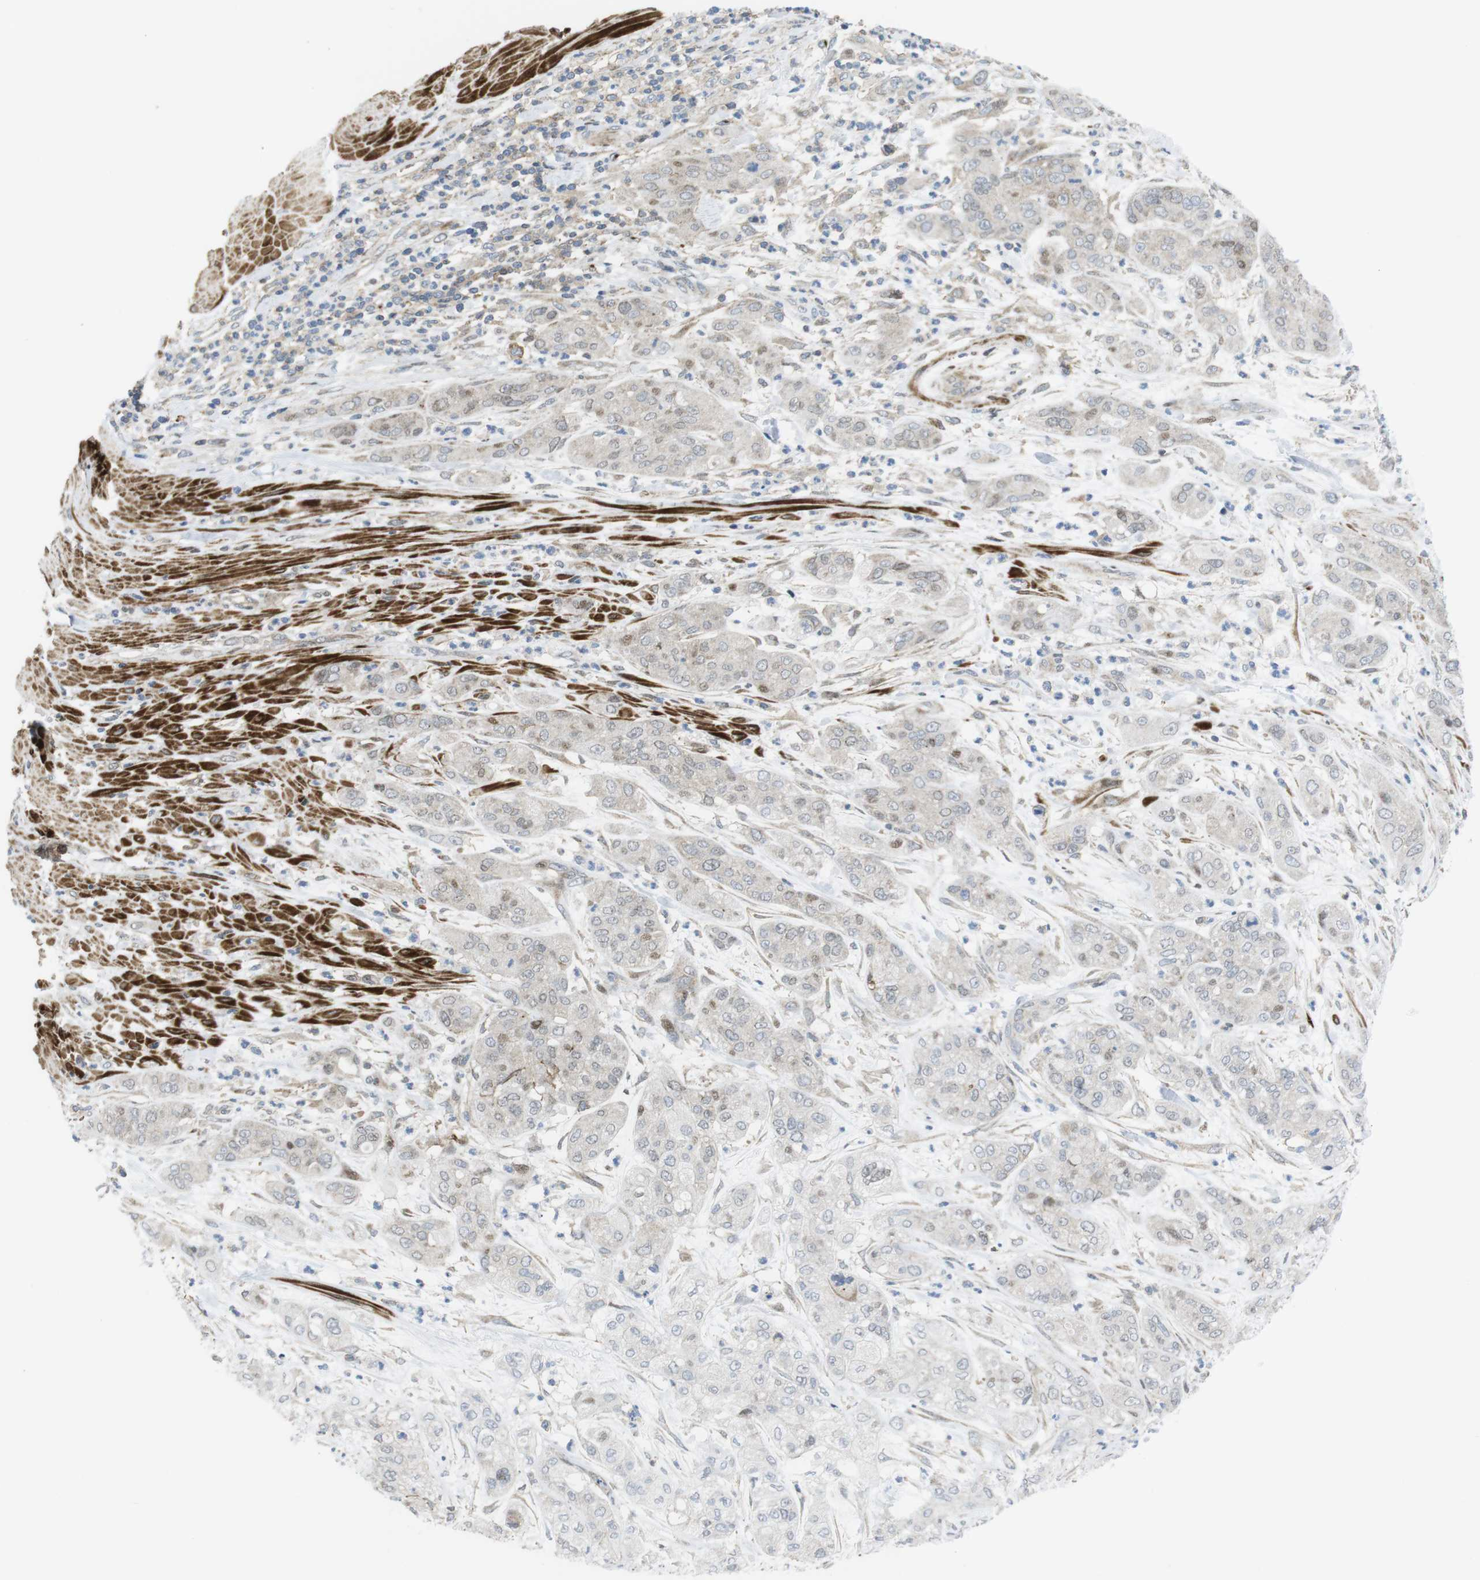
{"staining": {"intensity": "negative", "quantity": "none", "location": "none"}, "tissue": "pancreatic cancer", "cell_type": "Tumor cells", "image_type": "cancer", "snomed": [{"axis": "morphology", "description": "Adenocarcinoma, NOS"}, {"axis": "topography", "description": "Pancreas"}], "caption": "Tumor cells are negative for brown protein staining in pancreatic cancer (adenocarcinoma). The staining was performed using DAB to visualize the protein expression in brown, while the nuclei were stained in blue with hematoxylin (Magnification: 20x).", "gene": "CUL7", "patient": {"sex": "female", "age": 78}}